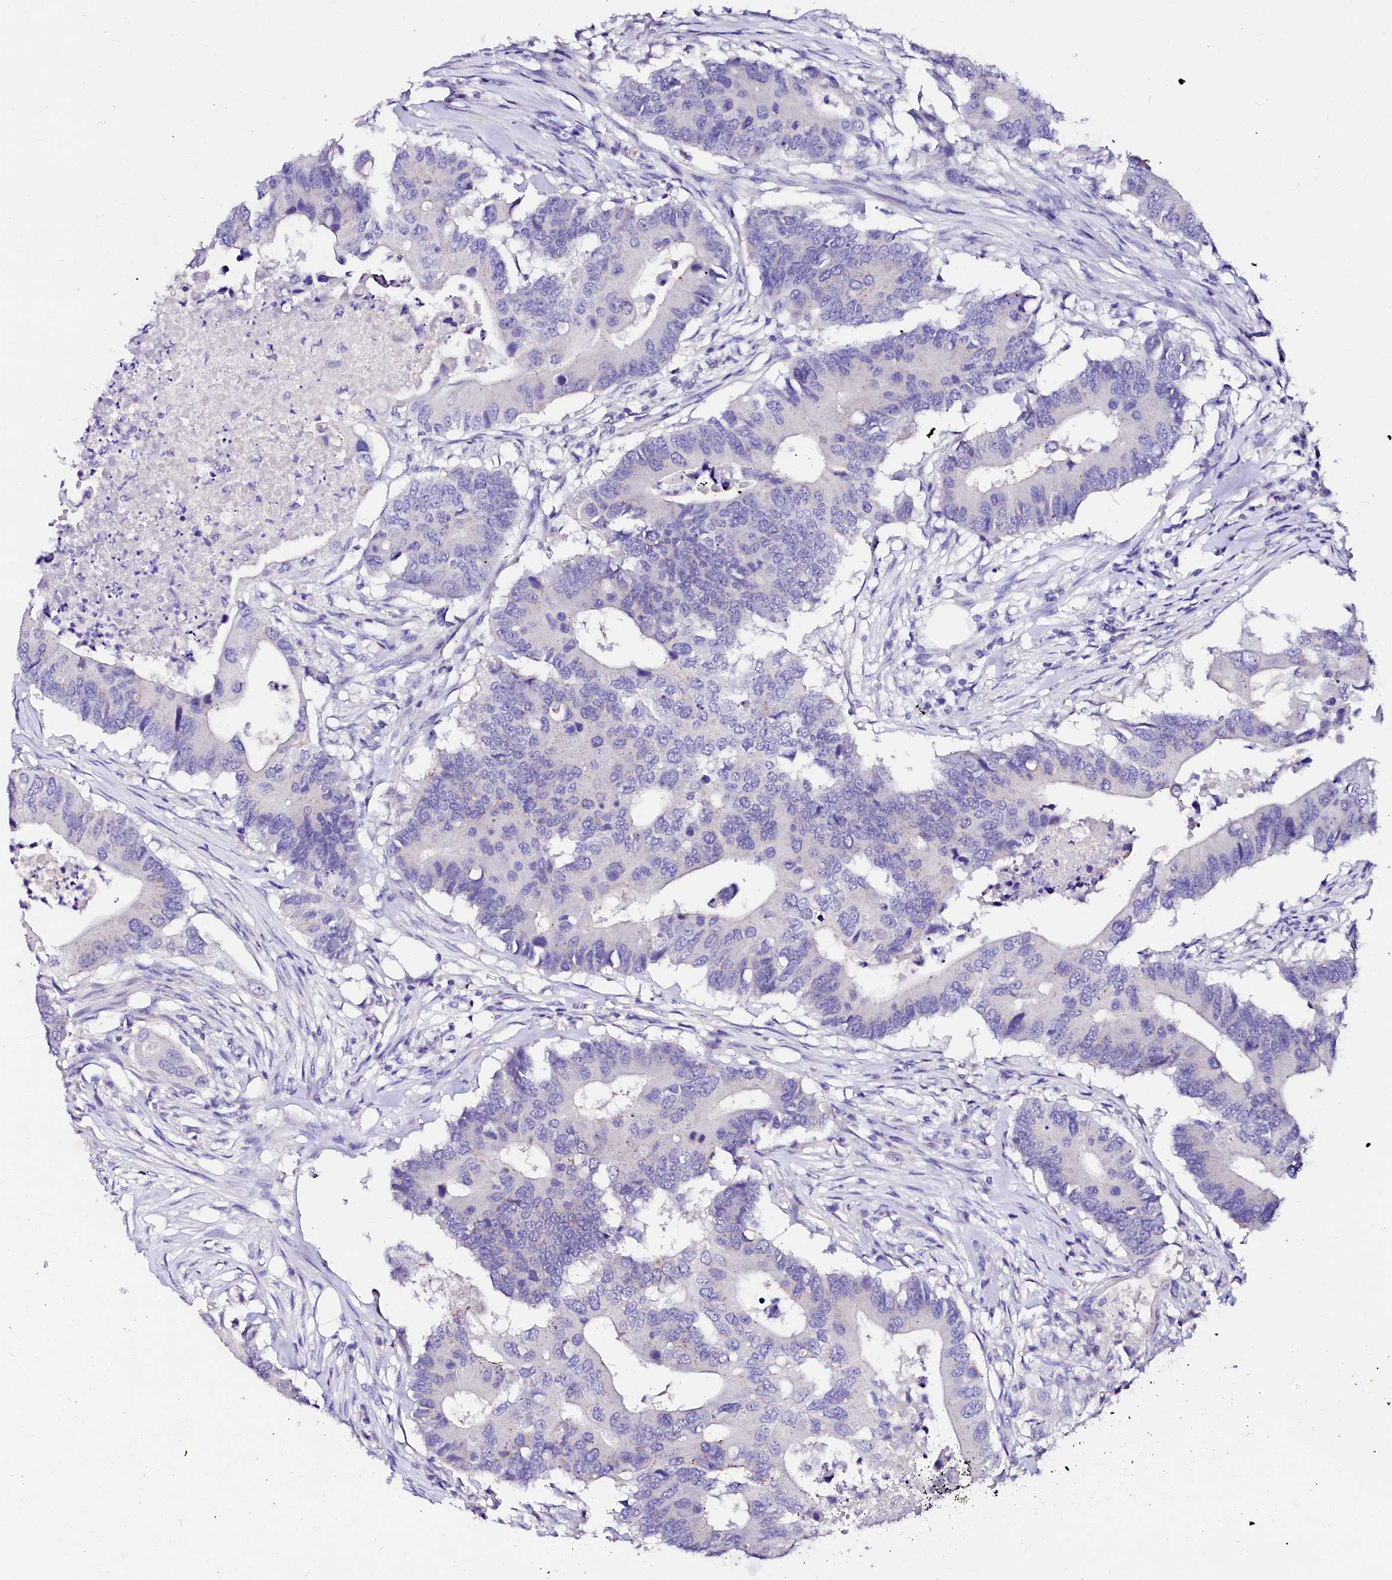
{"staining": {"intensity": "negative", "quantity": "none", "location": "none"}, "tissue": "colorectal cancer", "cell_type": "Tumor cells", "image_type": "cancer", "snomed": [{"axis": "morphology", "description": "Adenocarcinoma, NOS"}, {"axis": "topography", "description": "Colon"}], "caption": "Immunohistochemistry (IHC) image of neoplastic tissue: colorectal cancer (adenocarcinoma) stained with DAB (3,3'-diaminobenzidine) exhibits no significant protein staining in tumor cells.", "gene": "NALF1", "patient": {"sex": "male", "age": 71}}